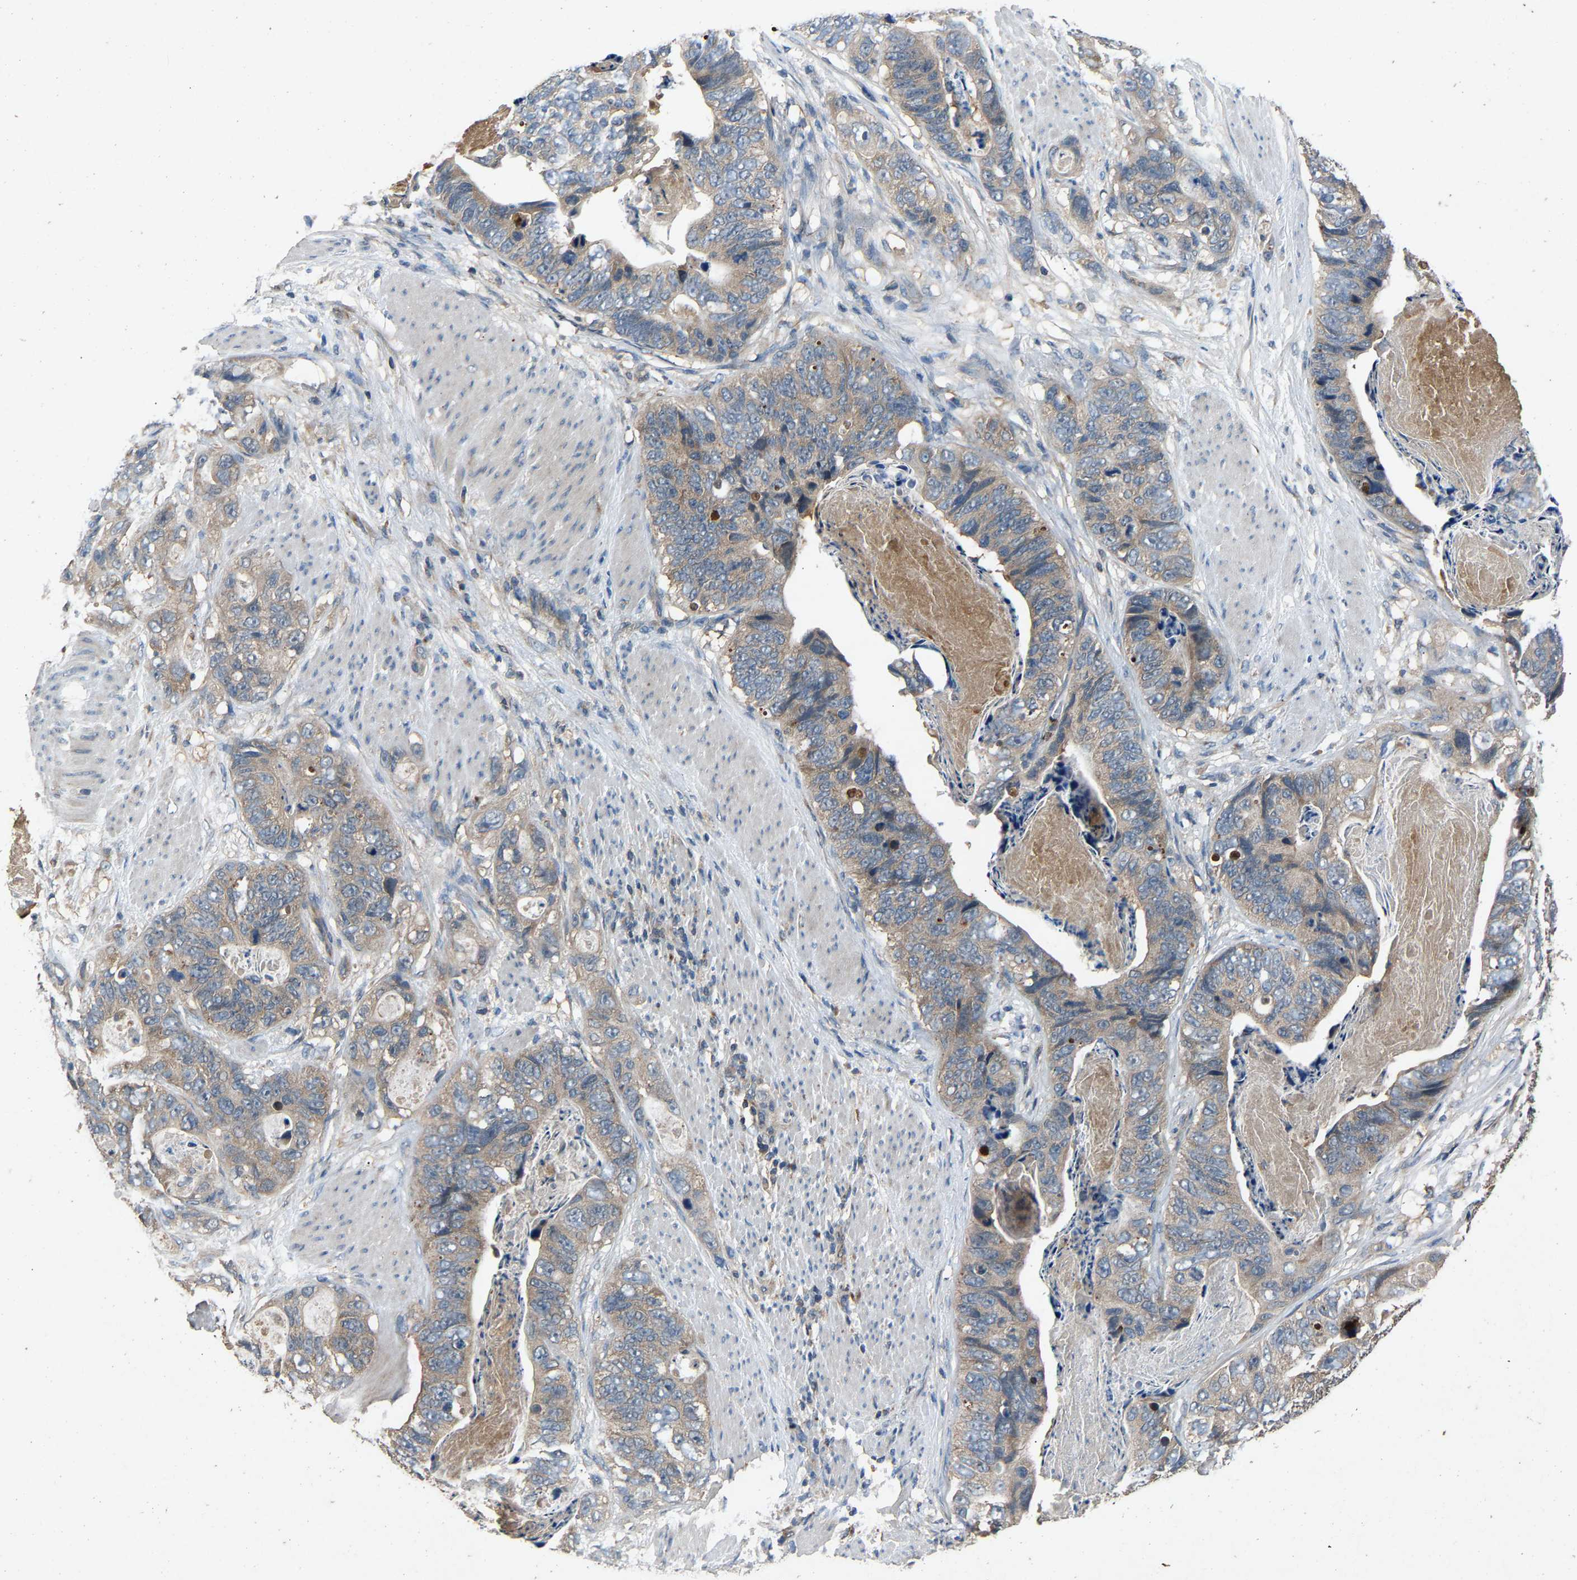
{"staining": {"intensity": "weak", "quantity": "25%-75%", "location": "cytoplasmic/membranous"}, "tissue": "stomach cancer", "cell_type": "Tumor cells", "image_type": "cancer", "snomed": [{"axis": "morphology", "description": "Adenocarcinoma, NOS"}, {"axis": "topography", "description": "Stomach"}], "caption": "Protein expression analysis of human stomach cancer (adenocarcinoma) reveals weak cytoplasmic/membranous staining in approximately 25%-75% of tumor cells.", "gene": "PPID", "patient": {"sex": "female", "age": 89}}